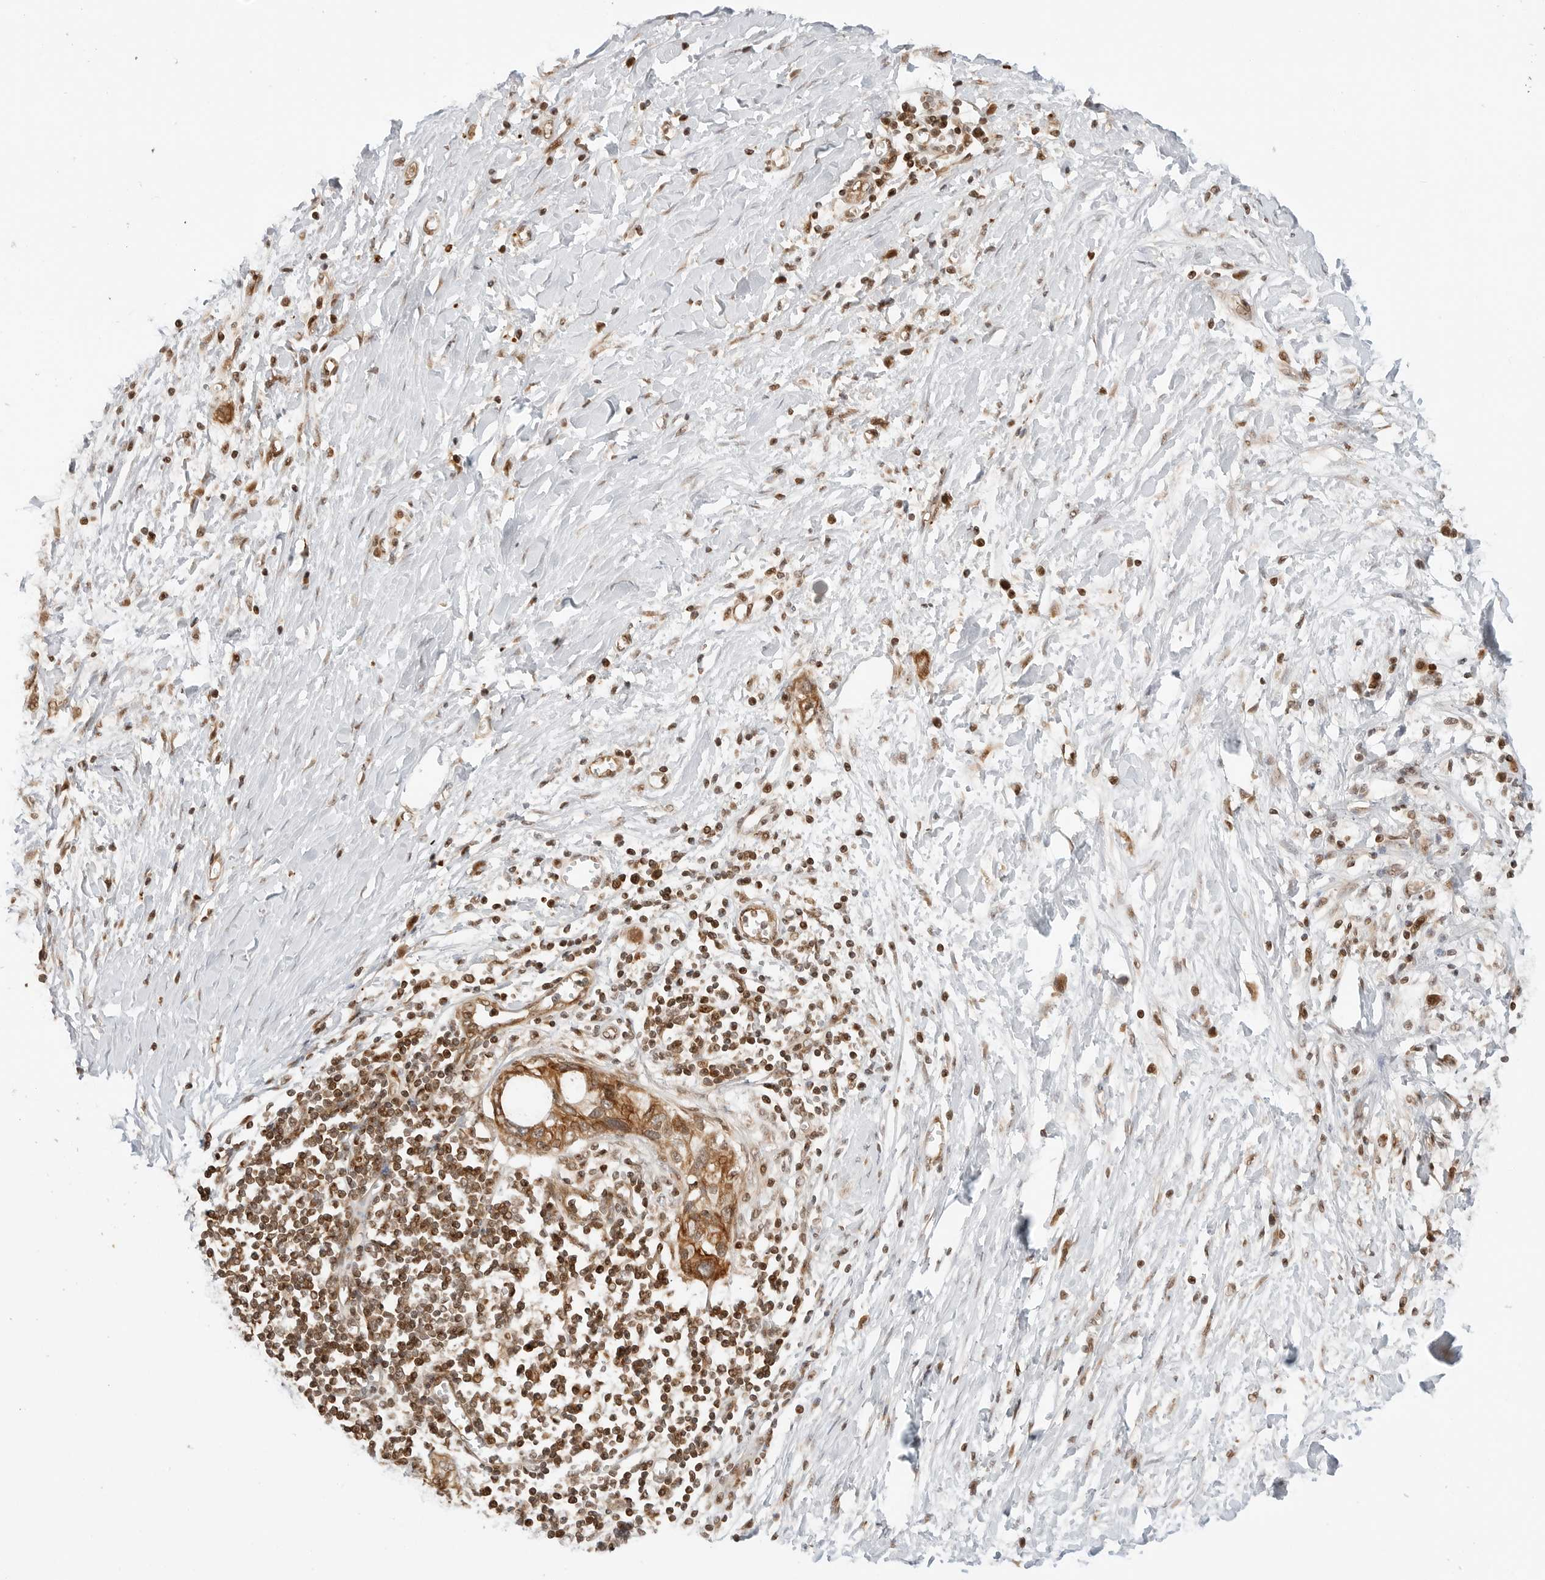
{"staining": {"intensity": "moderate", "quantity": ">75%", "location": "cytoplasmic/membranous"}, "tissue": "pancreatic cancer", "cell_type": "Tumor cells", "image_type": "cancer", "snomed": [{"axis": "morphology", "description": "Normal tissue, NOS"}, {"axis": "morphology", "description": "Adenocarcinoma, NOS"}, {"axis": "topography", "description": "Pancreas"}, {"axis": "topography", "description": "Peripheral nerve tissue"}], "caption": "A photomicrograph of human pancreatic adenocarcinoma stained for a protein displays moderate cytoplasmic/membranous brown staining in tumor cells. Nuclei are stained in blue.", "gene": "GEM", "patient": {"sex": "male", "age": 59}}